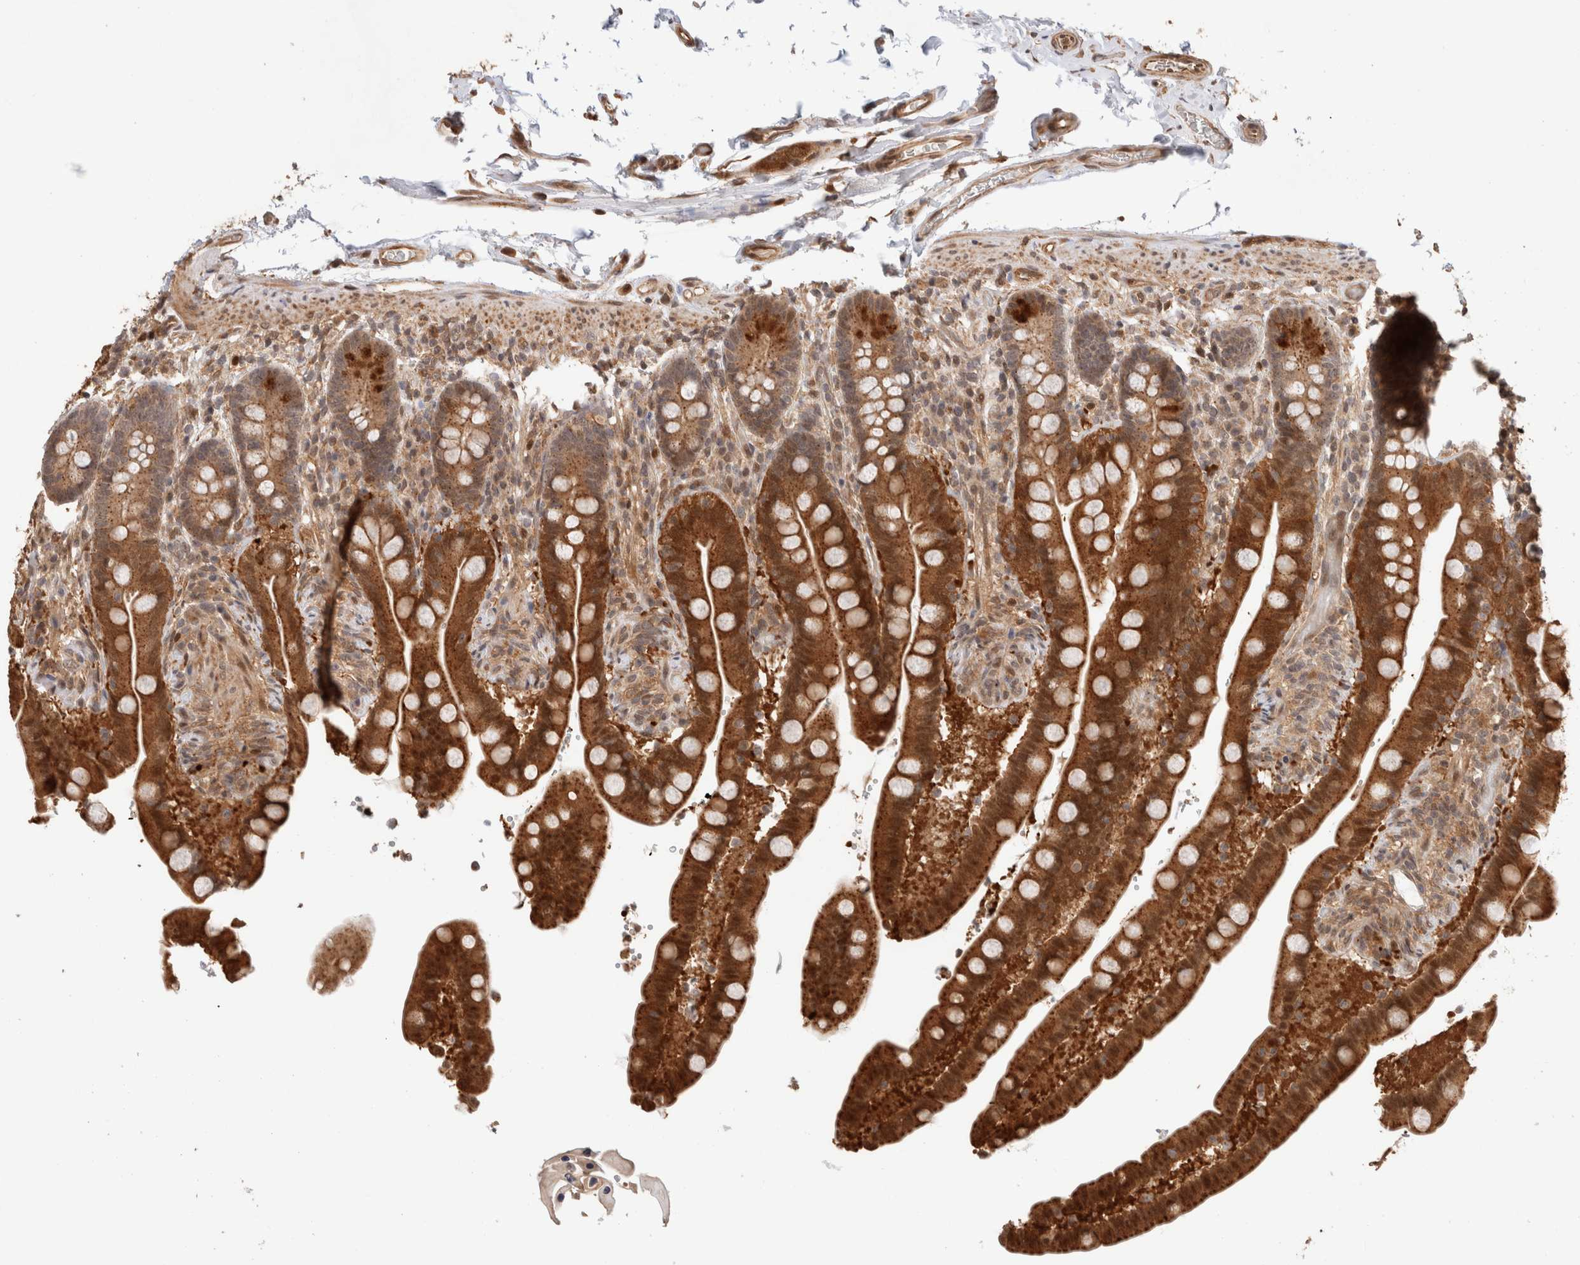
{"staining": {"intensity": "moderate", "quantity": ">75%", "location": "cytoplasmic/membranous,nuclear"}, "tissue": "colon", "cell_type": "Endothelial cells", "image_type": "normal", "snomed": [{"axis": "morphology", "description": "Normal tissue, NOS"}, {"axis": "topography", "description": "Smooth muscle"}, {"axis": "topography", "description": "Colon"}], "caption": "Immunohistochemistry image of benign colon: human colon stained using immunohistochemistry (IHC) demonstrates medium levels of moderate protein expression localized specifically in the cytoplasmic/membranous,nuclear of endothelial cells, appearing as a cytoplasmic/membranous,nuclear brown color.", "gene": "OTUD6B", "patient": {"sex": "male", "age": 73}}